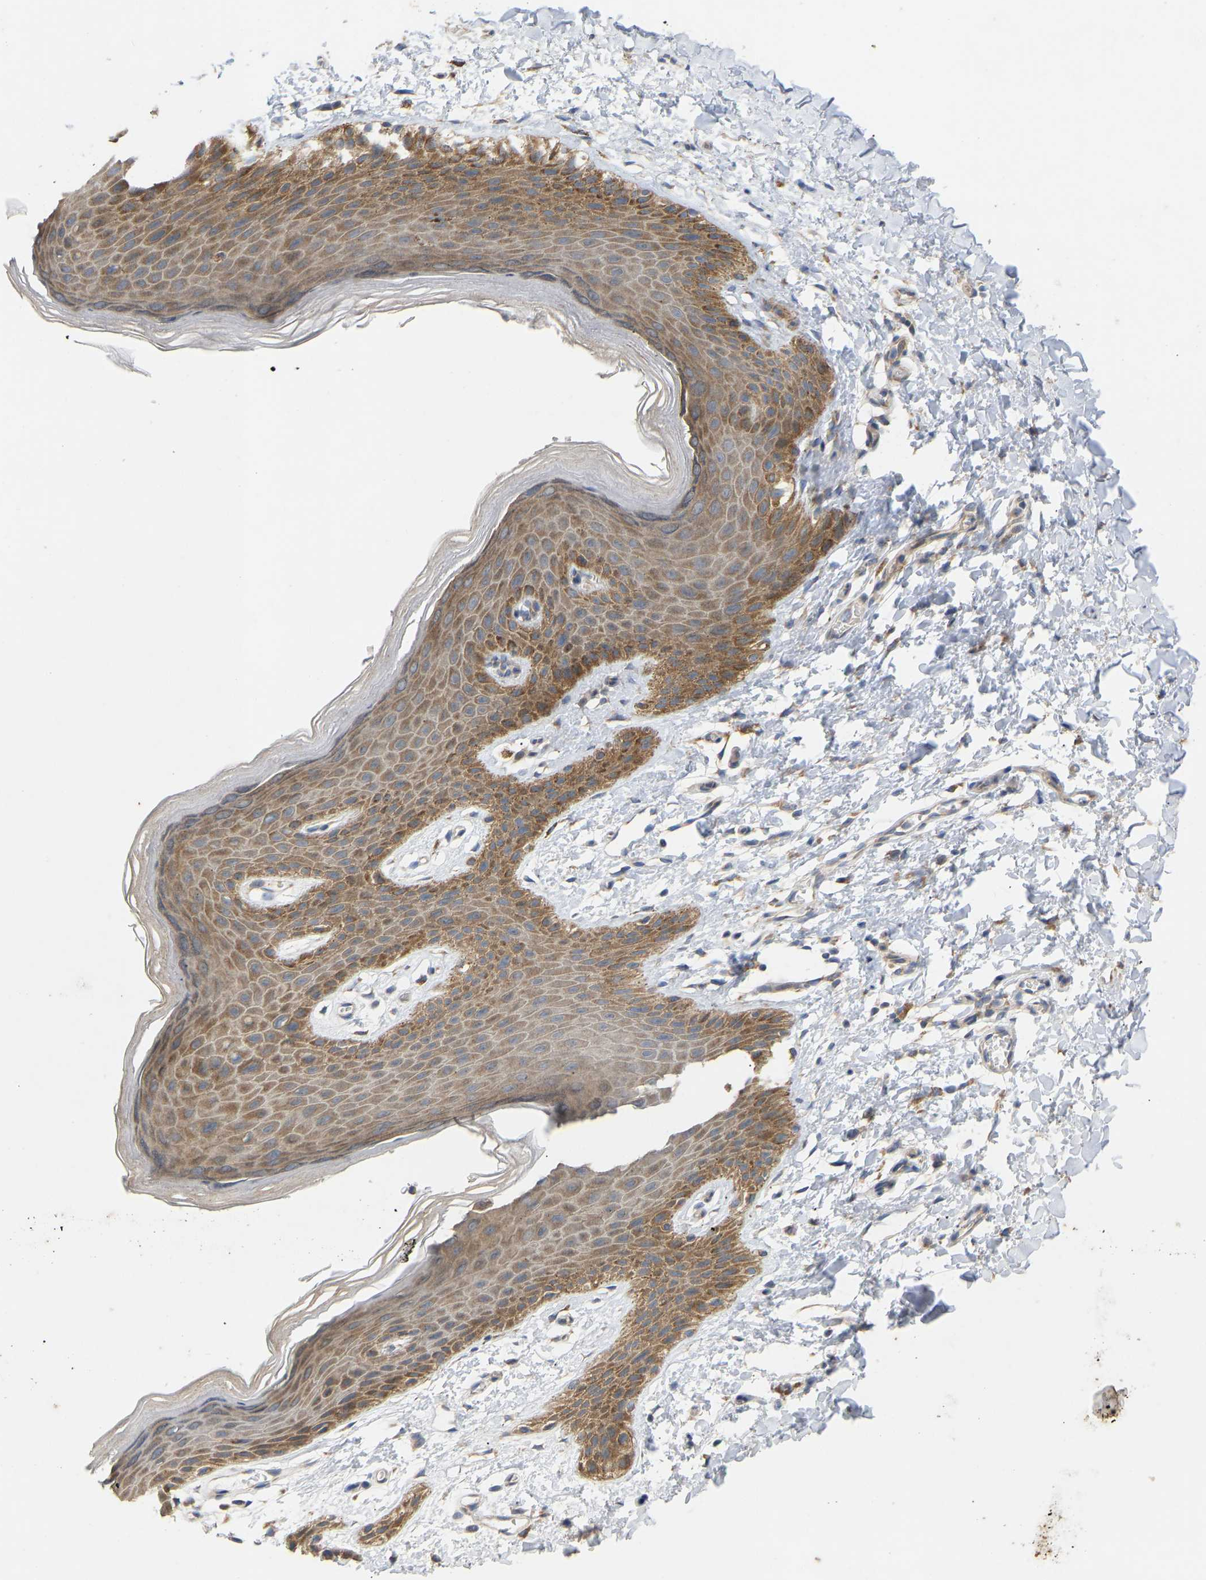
{"staining": {"intensity": "moderate", "quantity": ">75%", "location": "cytoplasmic/membranous"}, "tissue": "skin", "cell_type": "Epidermal cells", "image_type": "normal", "snomed": [{"axis": "morphology", "description": "Normal tissue, NOS"}, {"axis": "topography", "description": "Anal"}], "caption": "DAB (3,3'-diaminobenzidine) immunohistochemical staining of benign skin exhibits moderate cytoplasmic/membranous protein positivity in about >75% of epidermal cells. The staining was performed using DAB to visualize the protein expression in brown, while the nuclei were stained in blue with hematoxylin (Magnification: 20x).", "gene": "HACD2", "patient": {"sex": "male", "age": 44}}